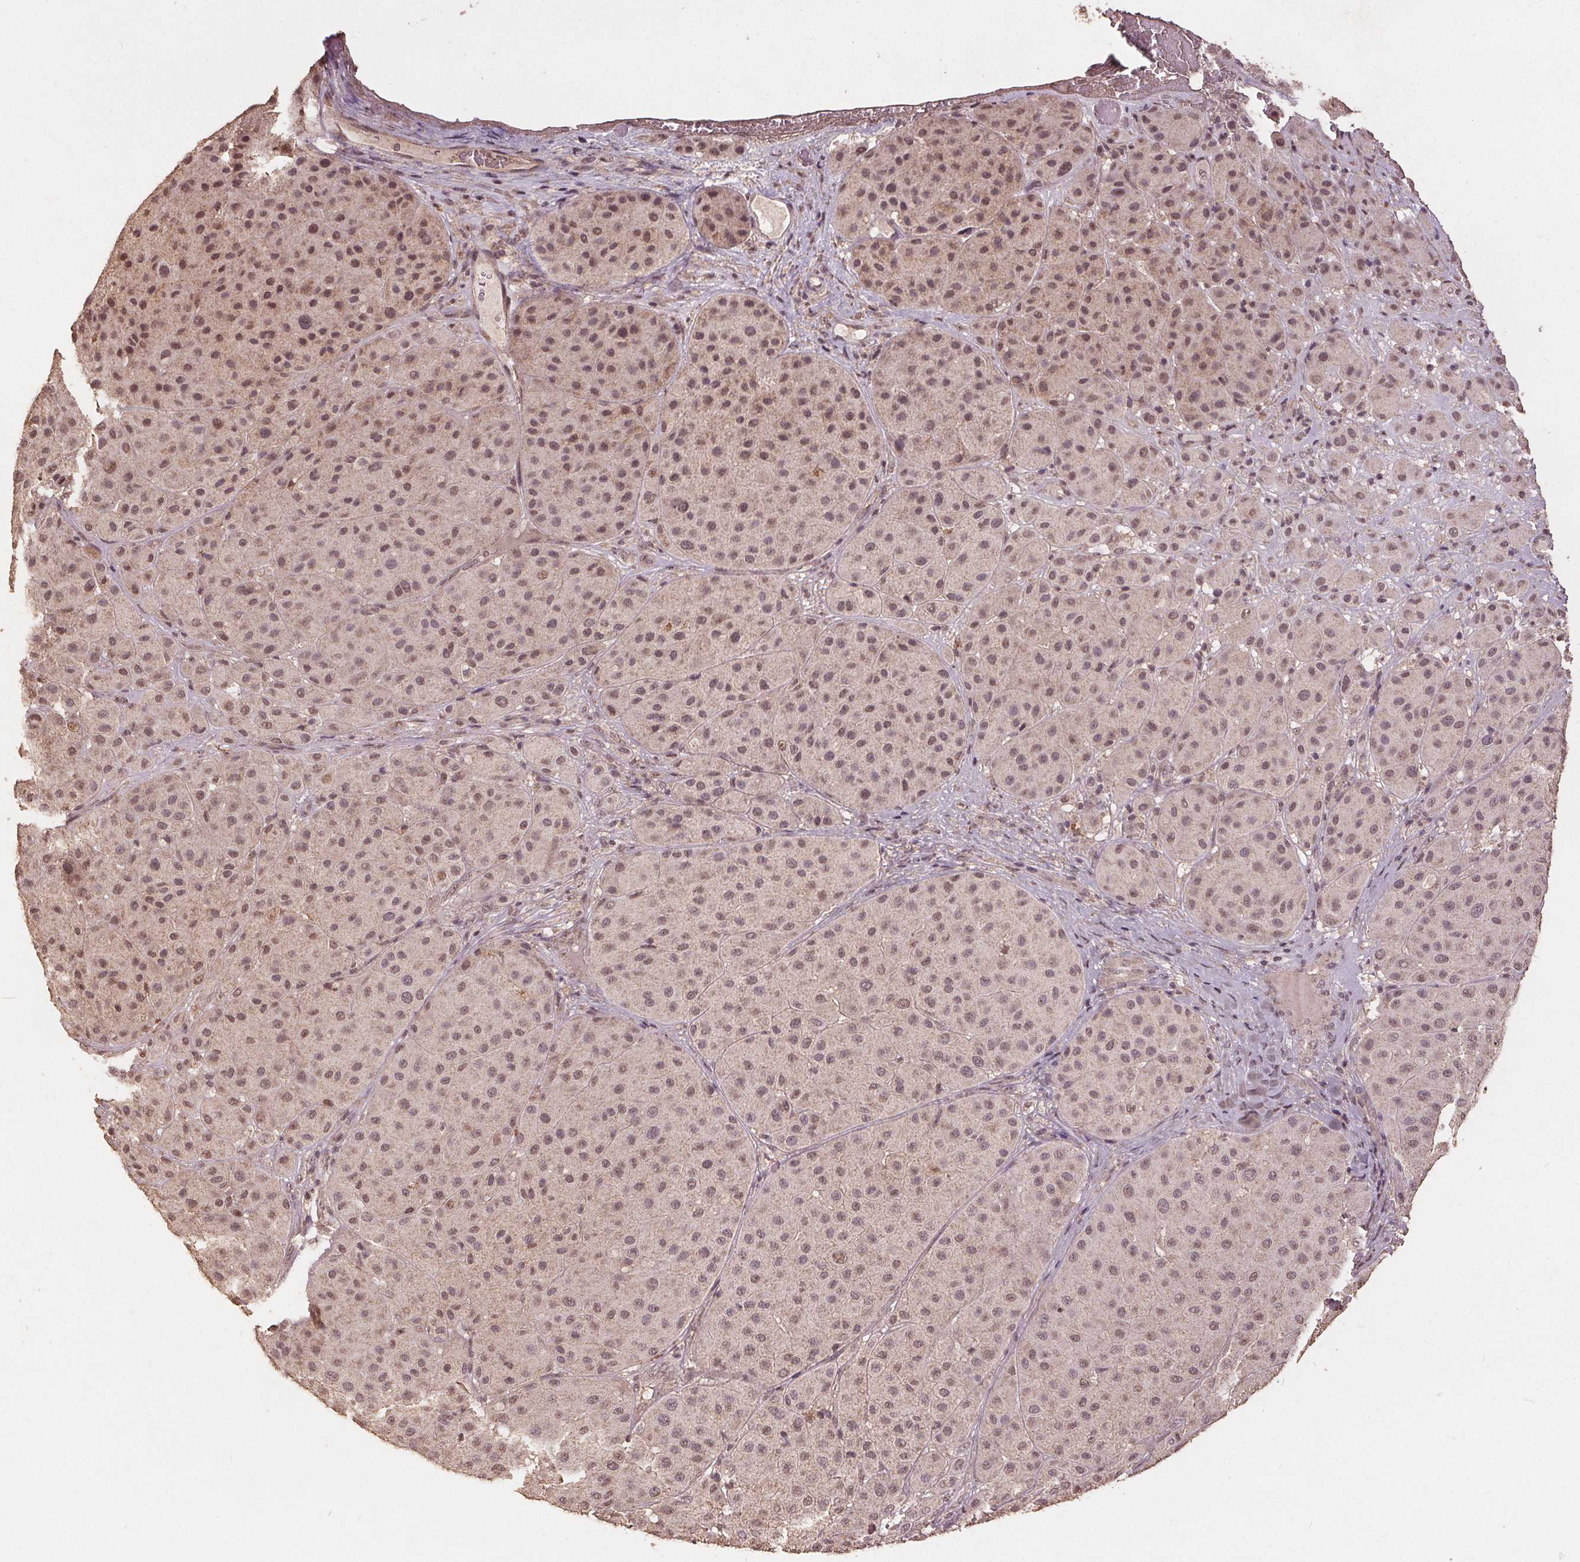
{"staining": {"intensity": "weak", "quantity": "25%-75%", "location": "nuclear"}, "tissue": "melanoma", "cell_type": "Tumor cells", "image_type": "cancer", "snomed": [{"axis": "morphology", "description": "Malignant melanoma, Metastatic site"}, {"axis": "topography", "description": "Smooth muscle"}], "caption": "This micrograph shows melanoma stained with IHC to label a protein in brown. The nuclear of tumor cells show weak positivity for the protein. Nuclei are counter-stained blue.", "gene": "DSG3", "patient": {"sex": "male", "age": 41}}